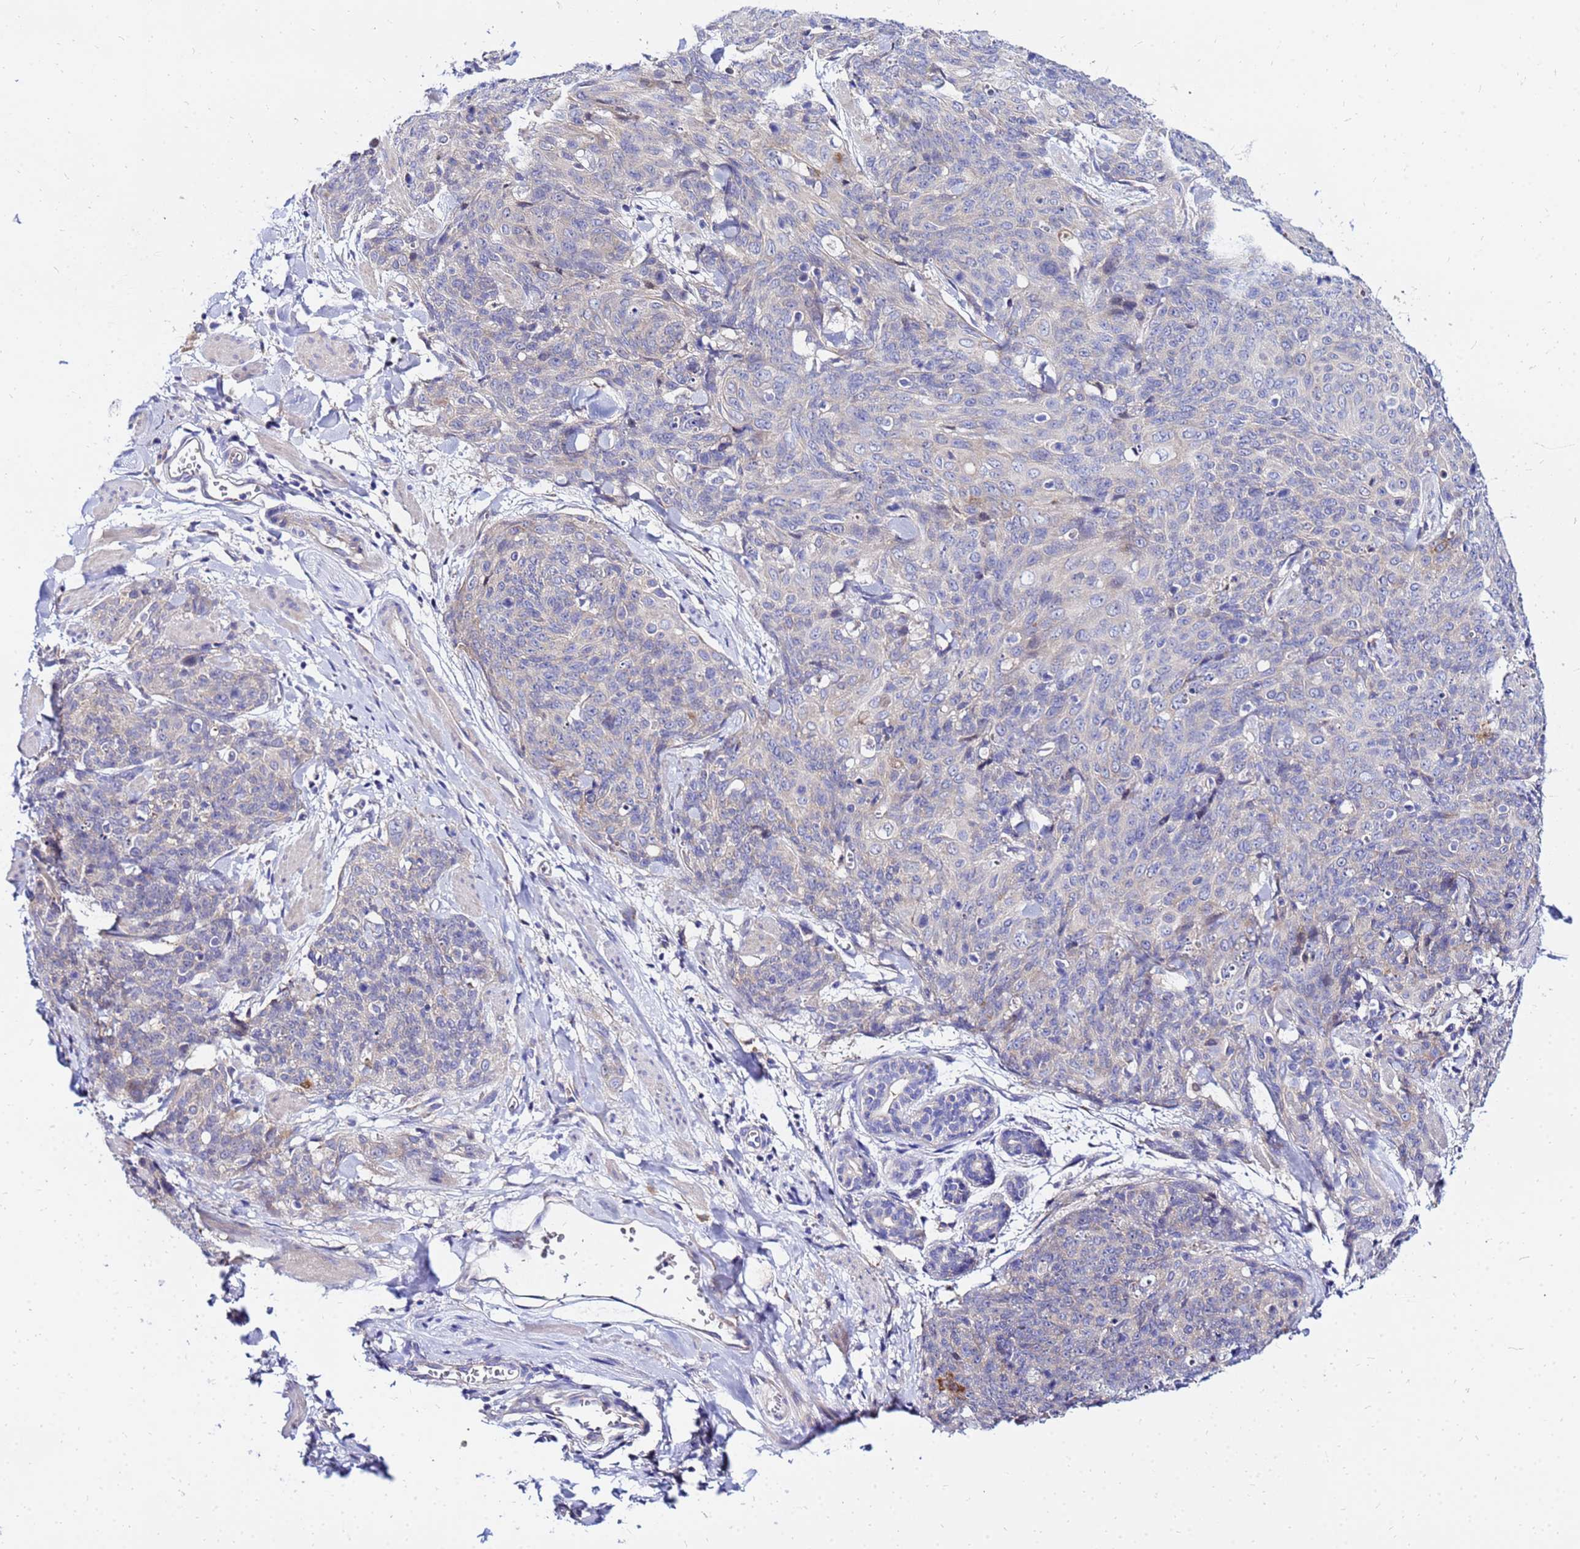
{"staining": {"intensity": "negative", "quantity": "none", "location": "none"}, "tissue": "skin cancer", "cell_type": "Tumor cells", "image_type": "cancer", "snomed": [{"axis": "morphology", "description": "Squamous cell carcinoma, NOS"}, {"axis": "topography", "description": "Skin"}, {"axis": "topography", "description": "Vulva"}], "caption": "IHC micrograph of neoplastic tissue: squamous cell carcinoma (skin) stained with DAB (3,3'-diaminobenzidine) displays no significant protein staining in tumor cells.", "gene": "HERC5", "patient": {"sex": "female", "age": 85}}